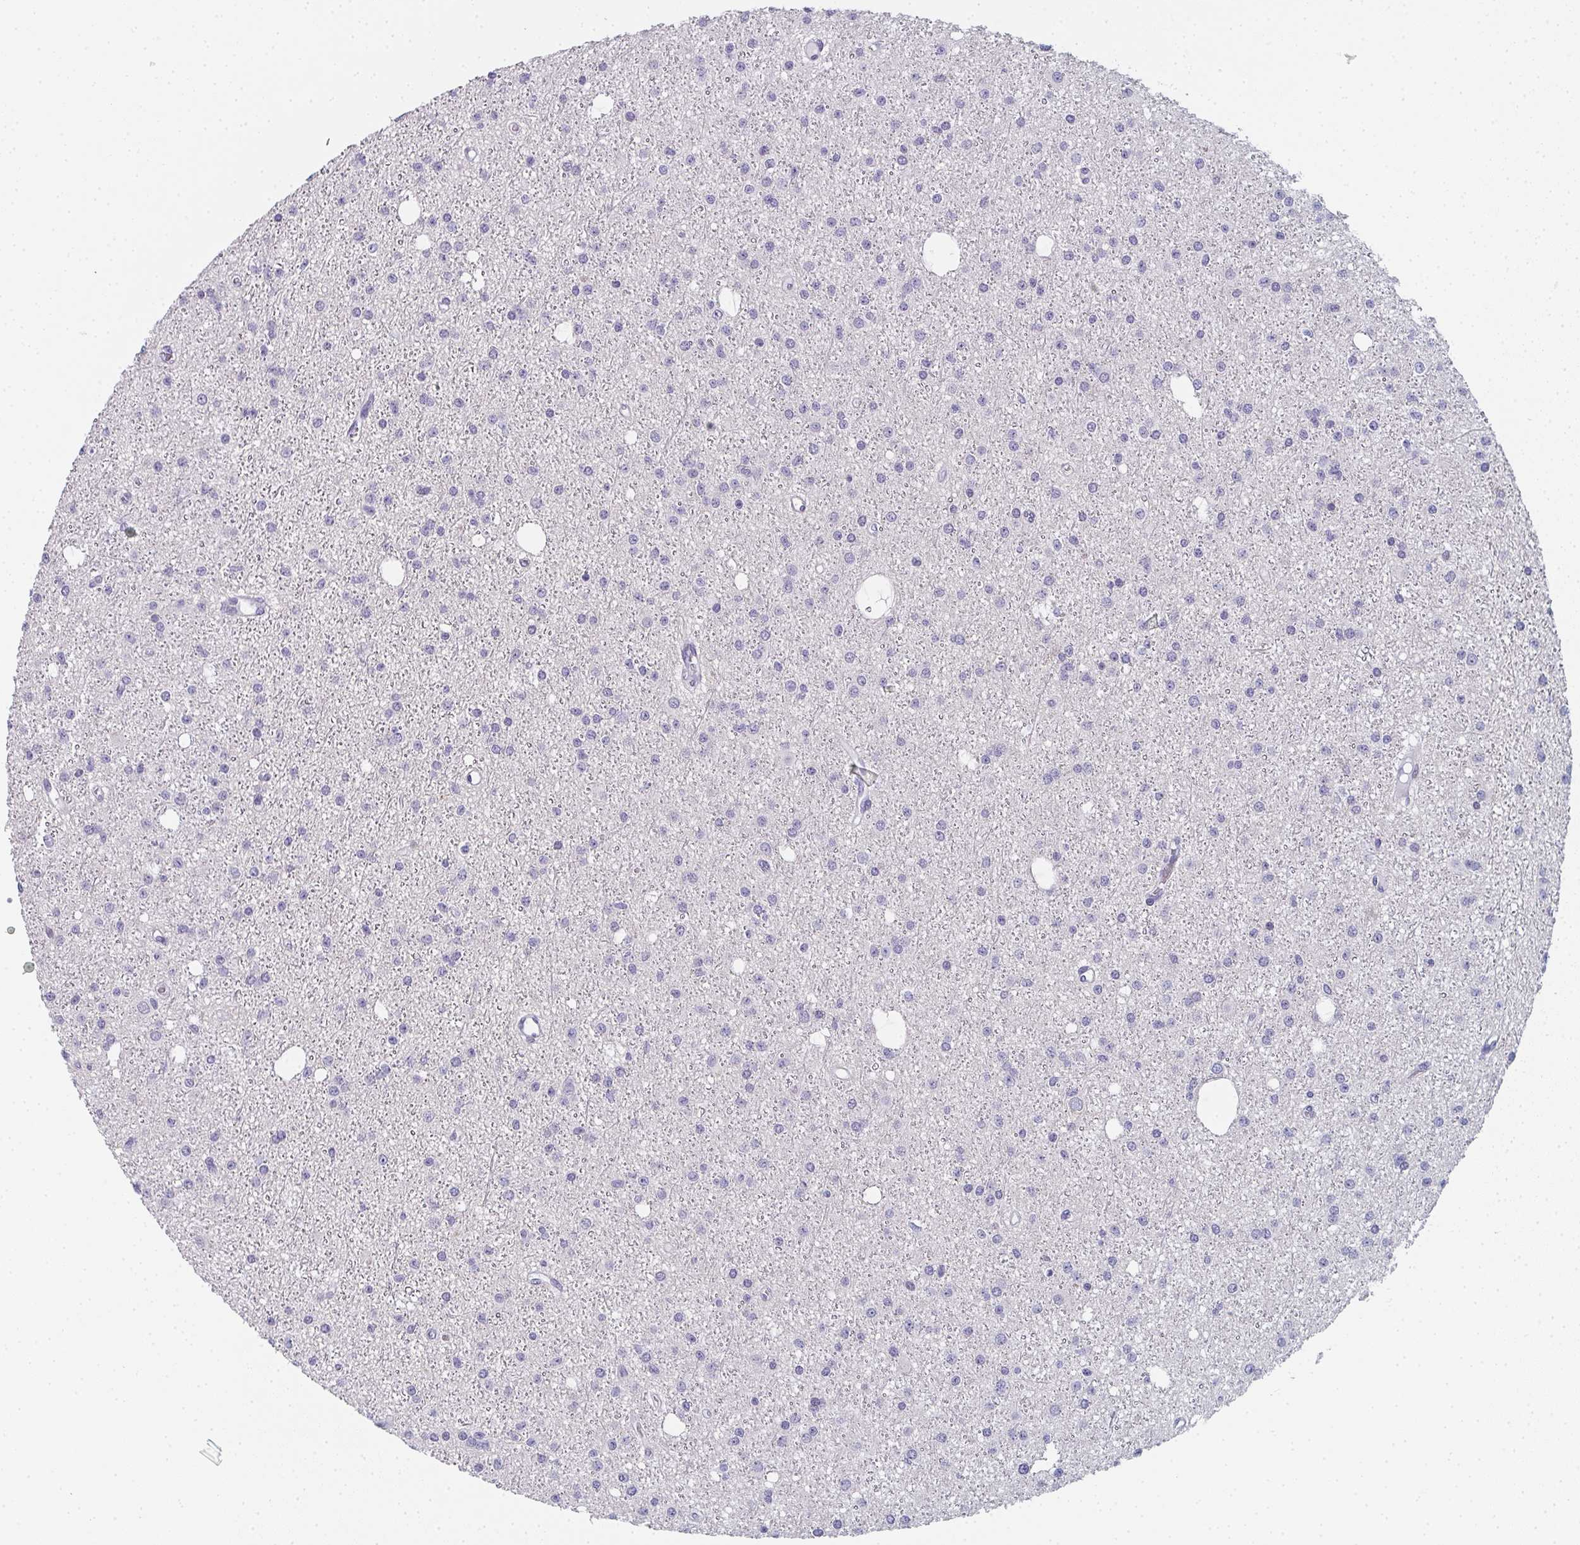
{"staining": {"intensity": "negative", "quantity": "none", "location": "none"}, "tissue": "glioma", "cell_type": "Tumor cells", "image_type": "cancer", "snomed": [{"axis": "morphology", "description": "Glioma, malignant, Low grade"}, {"axis": "topography", "description": "Brain"}], "caption": "This is an immunohistochemistry photomicrograph of malignant glioma (low-grade). There is no positivity in tumor cells.", "gene": "PYCR3", "patient": {"sex": "male", "age": 27}}